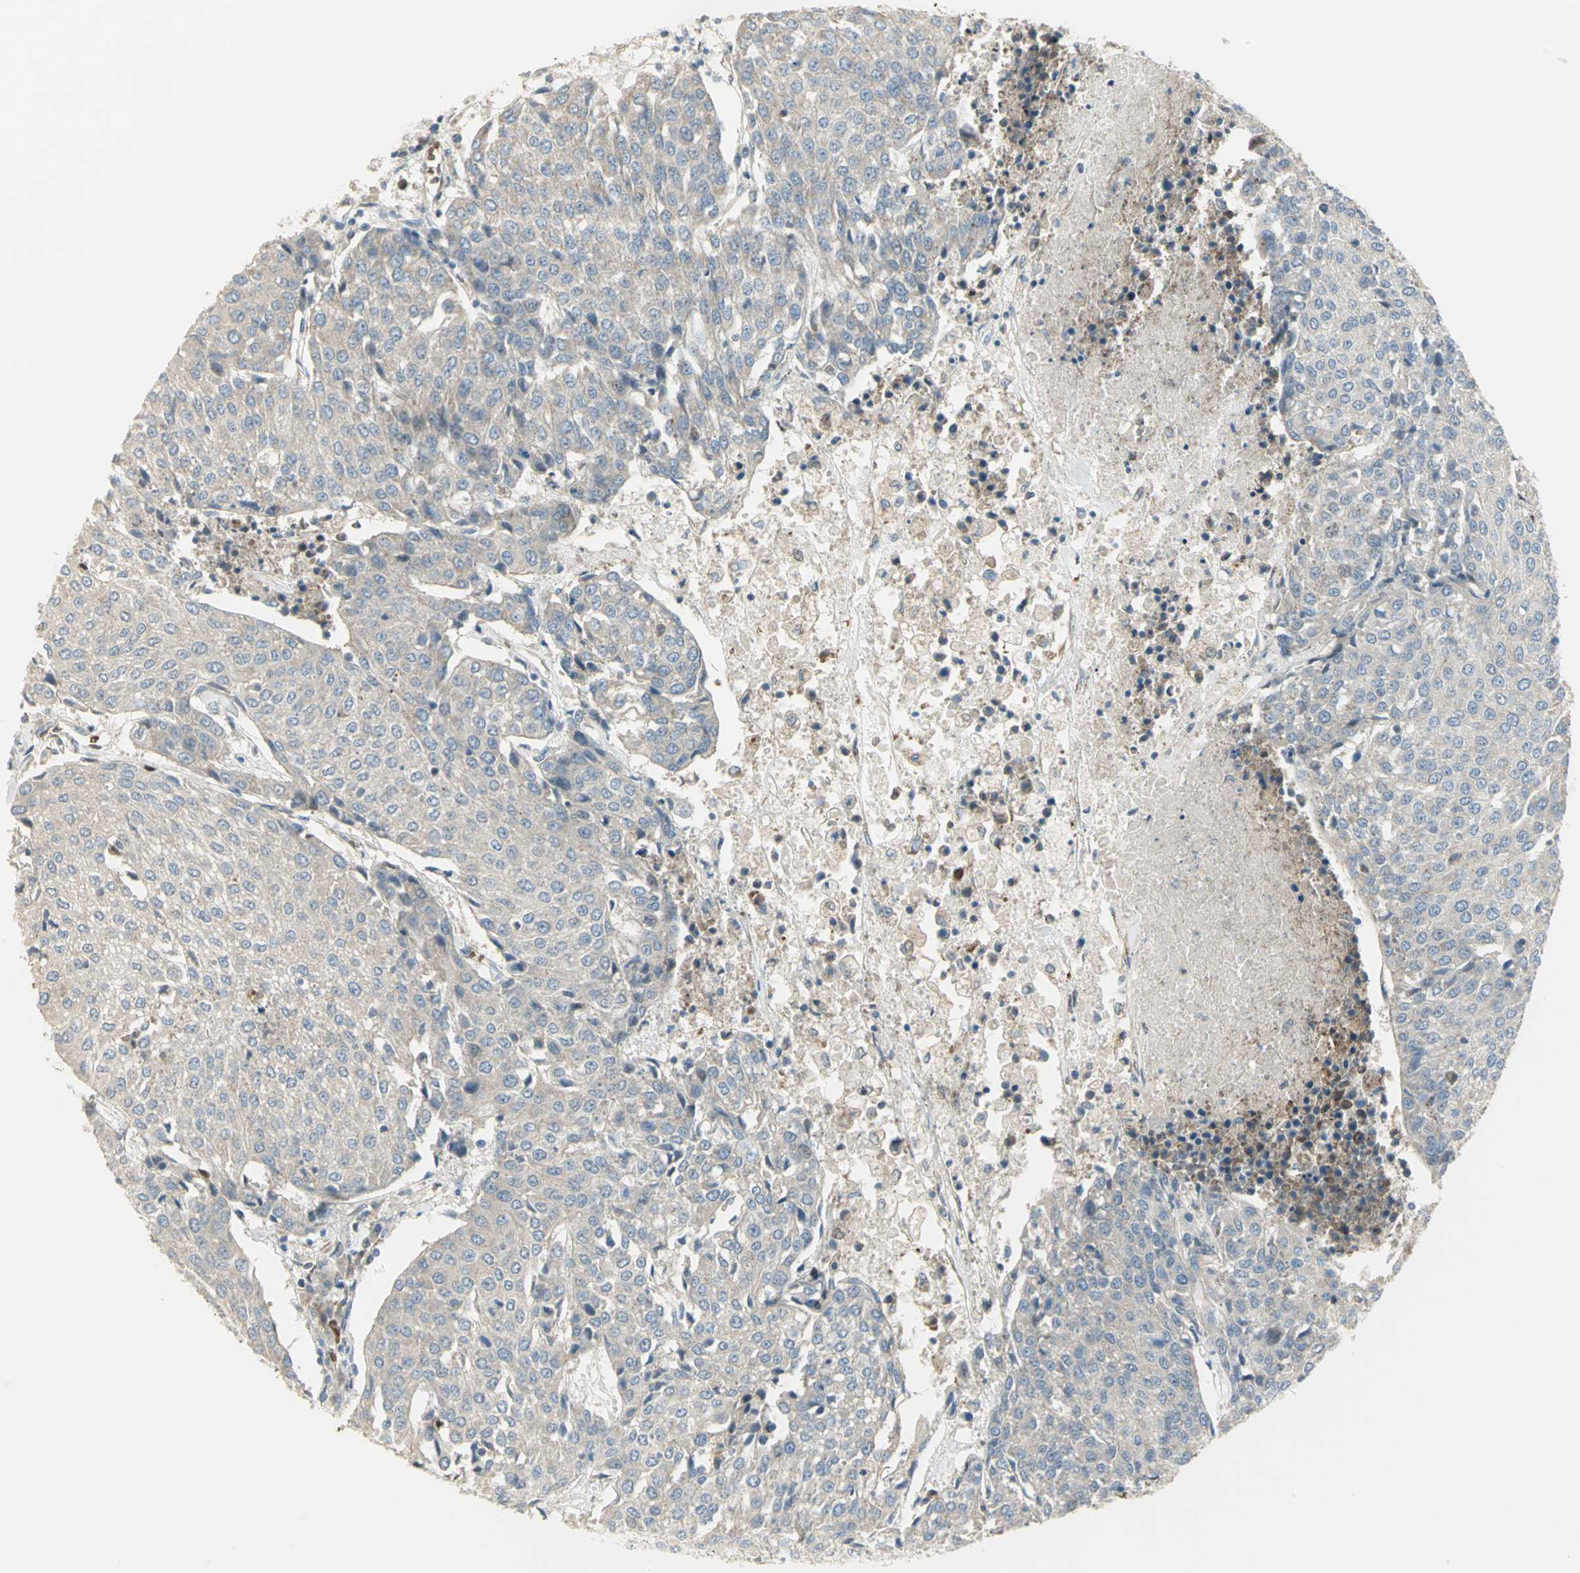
{"staining": {"intensity": "negative", "quantity": "none", "location": "none"}, "tissue": "urothelial cancer", "cell_type": "Tumor cells", "image_type": "cancer", "snomed": [{"axis": "morphology", "description": "Urothelial carcinoma, High grade"}, {"axis": "topography", "description": "Urinary bladder"}], "caption": "An image of urothelial cancer stained for a protein displays no brown staining in tumor cells. The staining is performed using DAB brown chromogen with nuclei counter-stained in using hematoxylin.", "gene": "ANK1", "patient": {"sex": "female", "age": 85}}